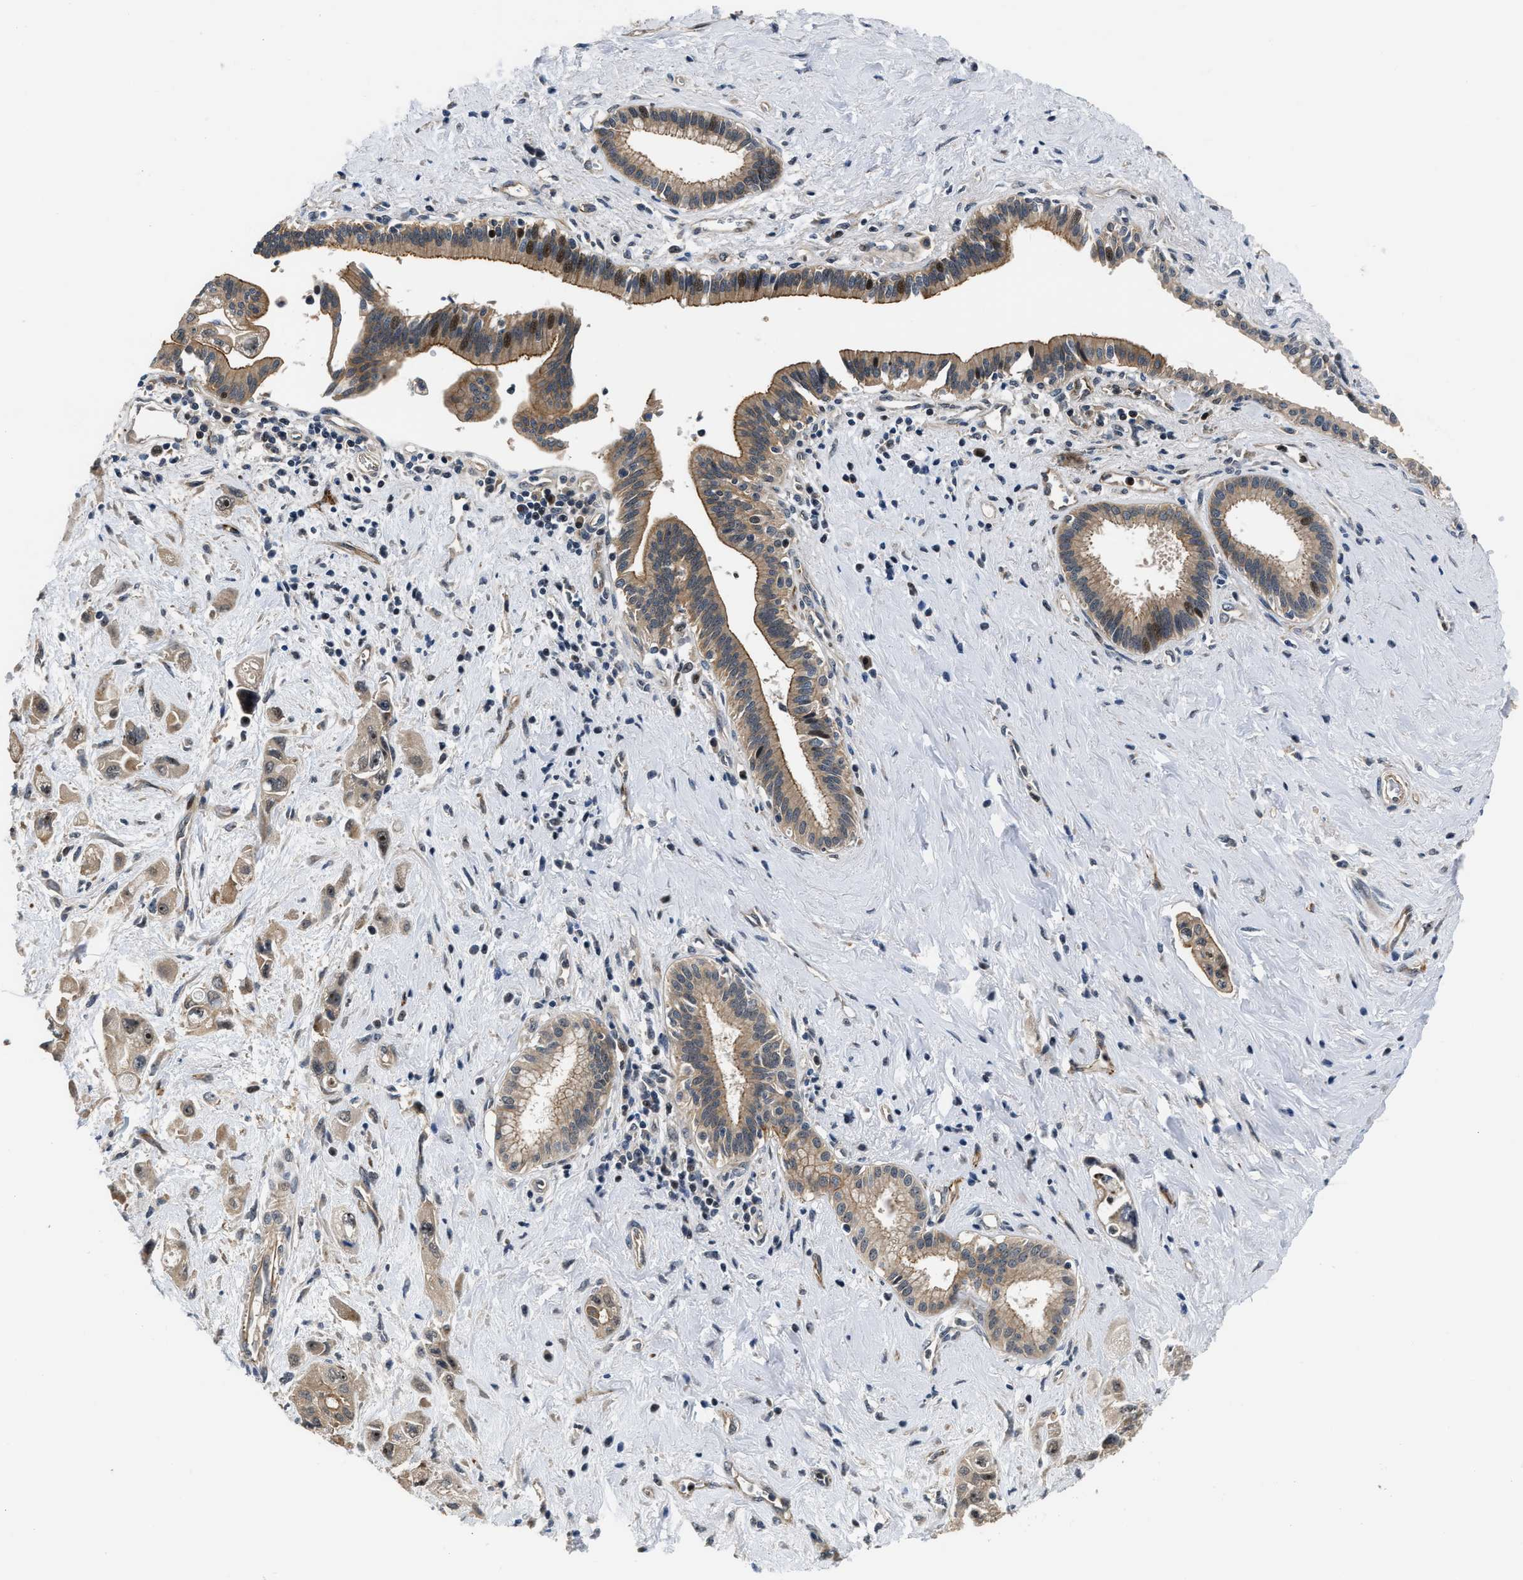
{"staining": {"intensity": "moderate", "quantity": ">75%", "location": "cytoplasmic/membranous,nuclear"}, "tissue": "pancreatic cancer", "cell_type": "Tumor cells", "image_type": "cancer", "snomed": [{"axis": "morphology", "description": "Adenocarcinoma, NOS"}, {"axis": "topography", "description": "Pancreas"}], "caption": "An image of human pancreatic cancer stained for a protein exhibits moderate cytoplasmic/membranous and nuclear brown staining in tumor cells.", "gene": "ALDH3A2", "patient": {"sex": "female", "age": 66}}